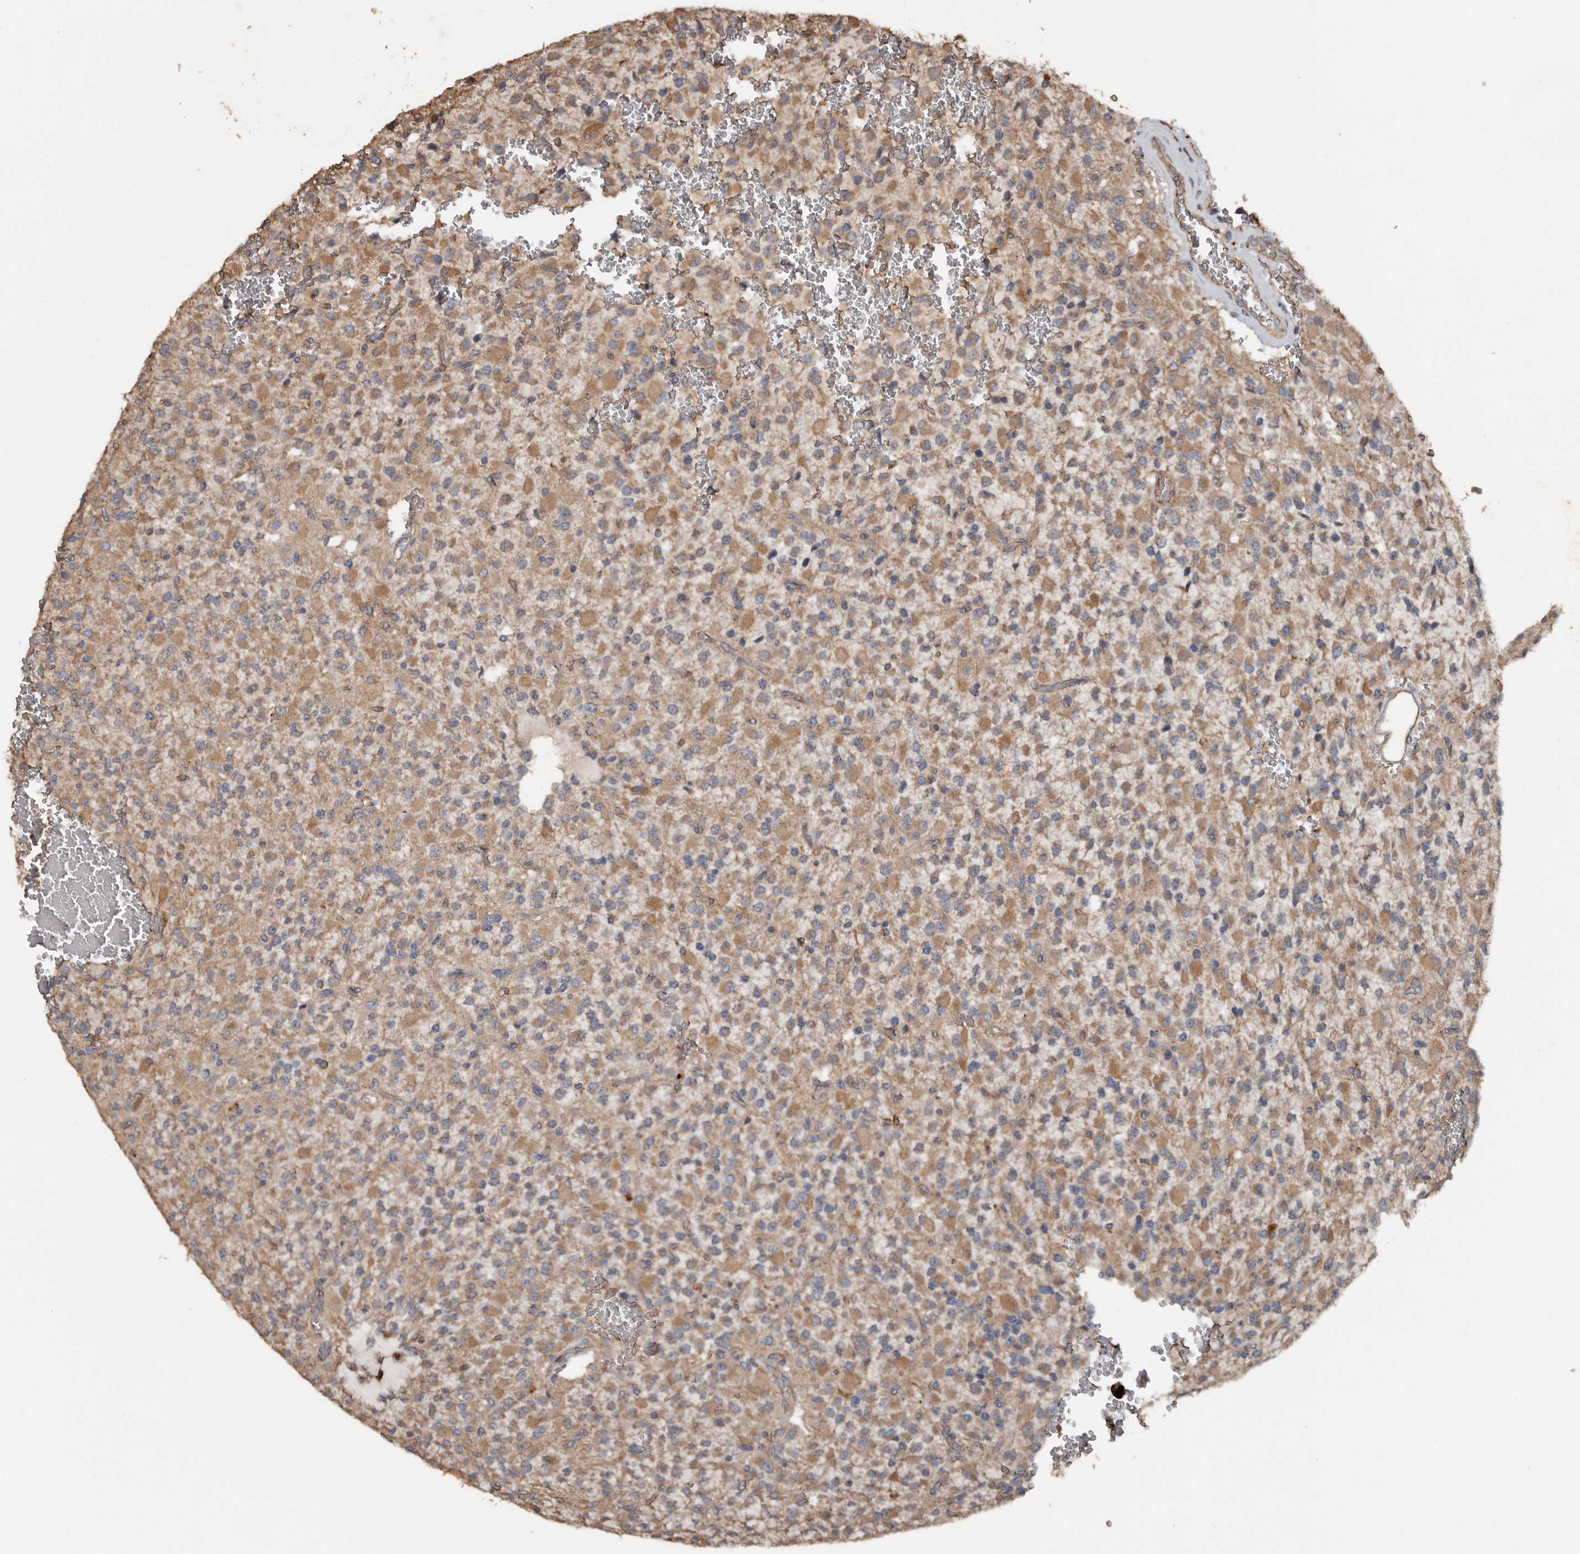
{"staining": {"intensity": "moderate", "quantity": ">75%", "location": "cytoplasmic/membranous"}, "tissue": "glioma", "cell_type": "Tumor cells", "image_type": "cancer", "snomed": [{"axis": "morphology", "description": "Glioma, malignant, High grade"}, {"axis": "topography", "description": "Brain"}], "caption": "Immunohistochemistry image of human malignant glioma (high-grade) stained for a protein (brown), which exhibits medium levels of moderate cytoplasmic/membranous positivity in about >75% of tumor cells.", "gene": "HYAL4", "patient": {"sex": "male", "age": 34}}